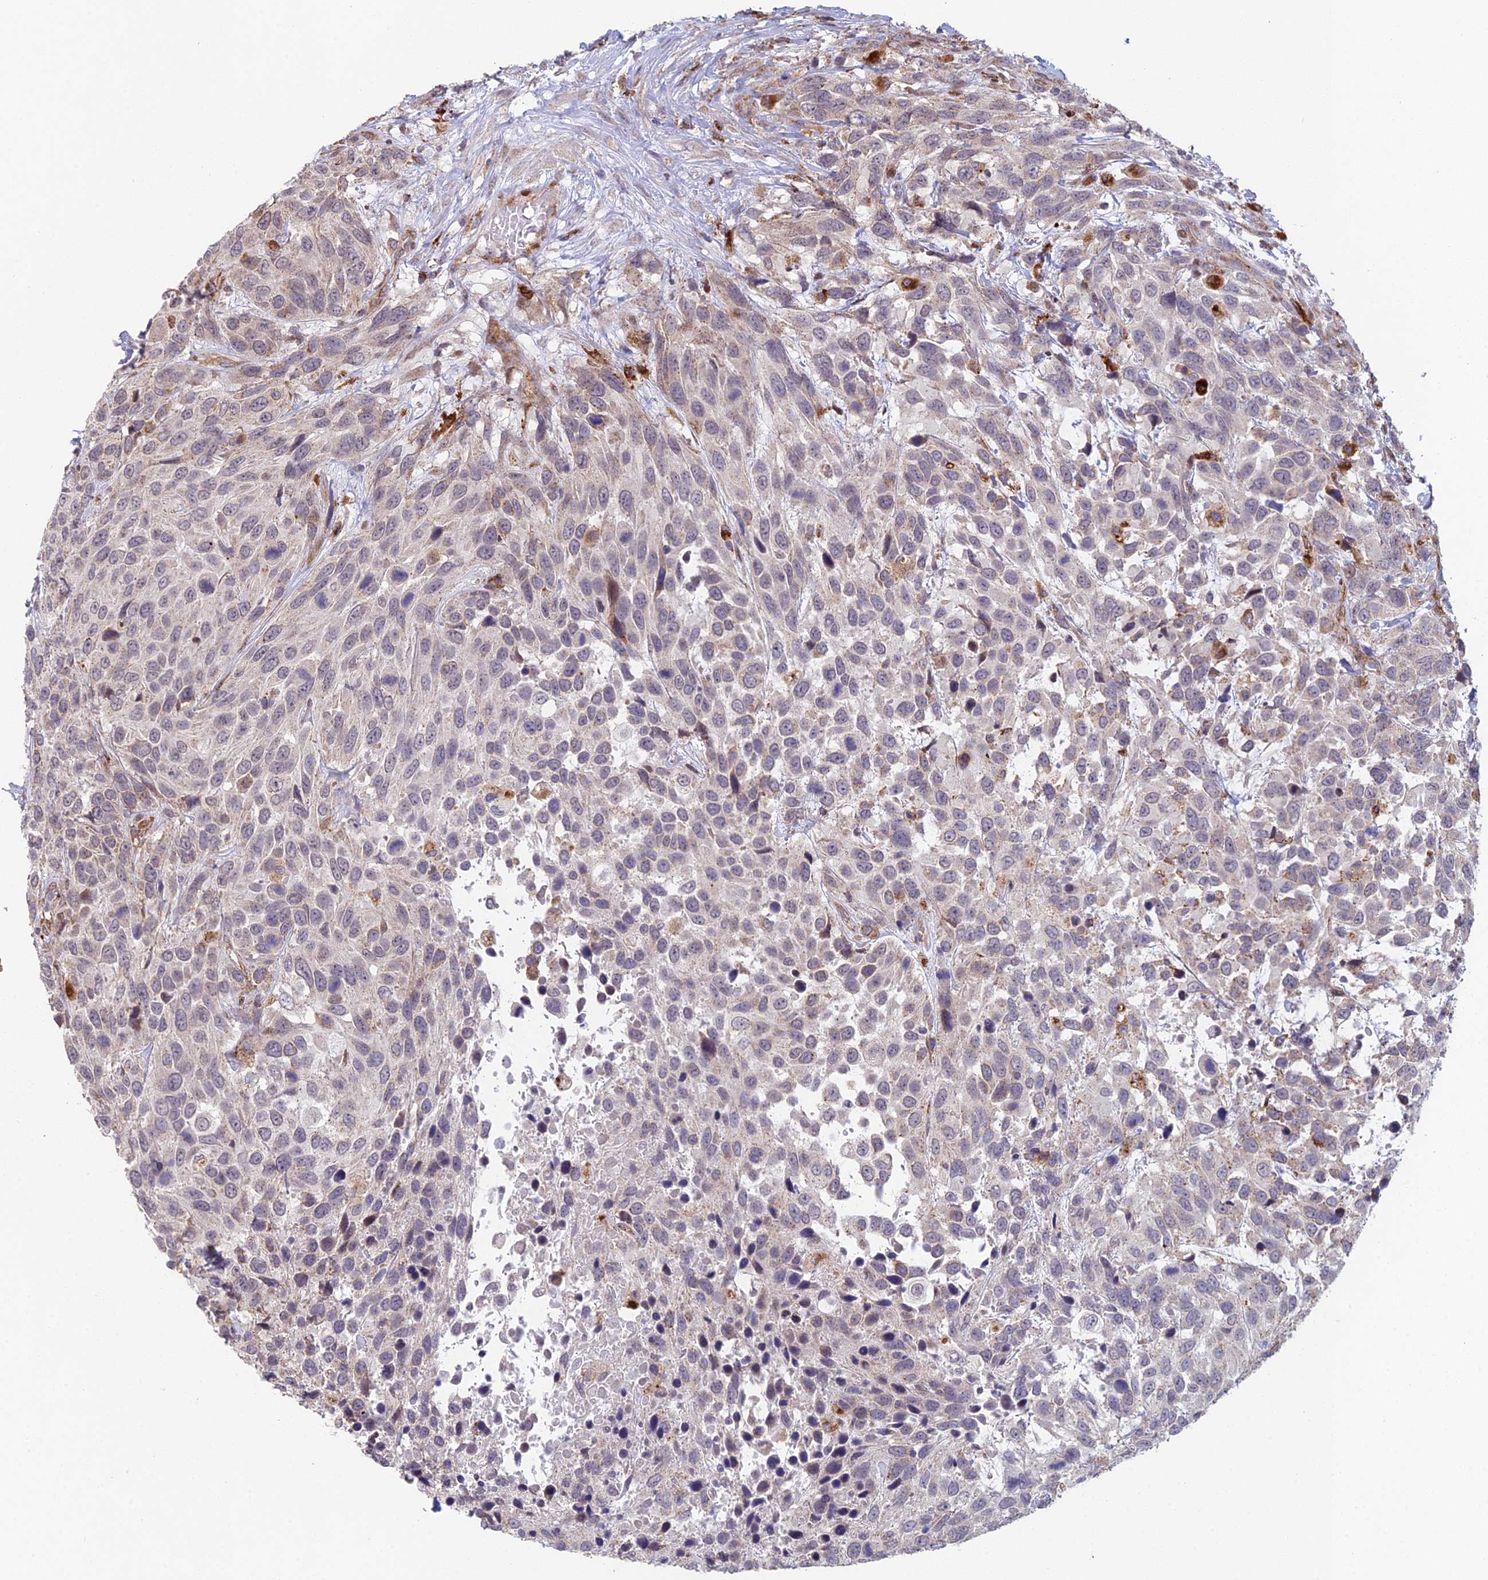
{"staining": {"intensity": "weak", "quantity": "<25%", "location": "cytoplasmic/membranous"}, "tissue": "urothelial cancer", "cell_type": "Tumor cells", "image_type": "cancer", "snomed": [{"axis": "morphology", "description": "Urothelial carcinoma, High grade"}, {"axis": "topography", "description": "Urinary bladder"}], "caption": "An IHC photomicrograph of urothelial carcinoma (high-grade) is shown. There is no staining in tumor cells of urothelial carcinoma (high-grade).", "gene": "FOXS1", "patient": {"sex": "female", "age": 70}}